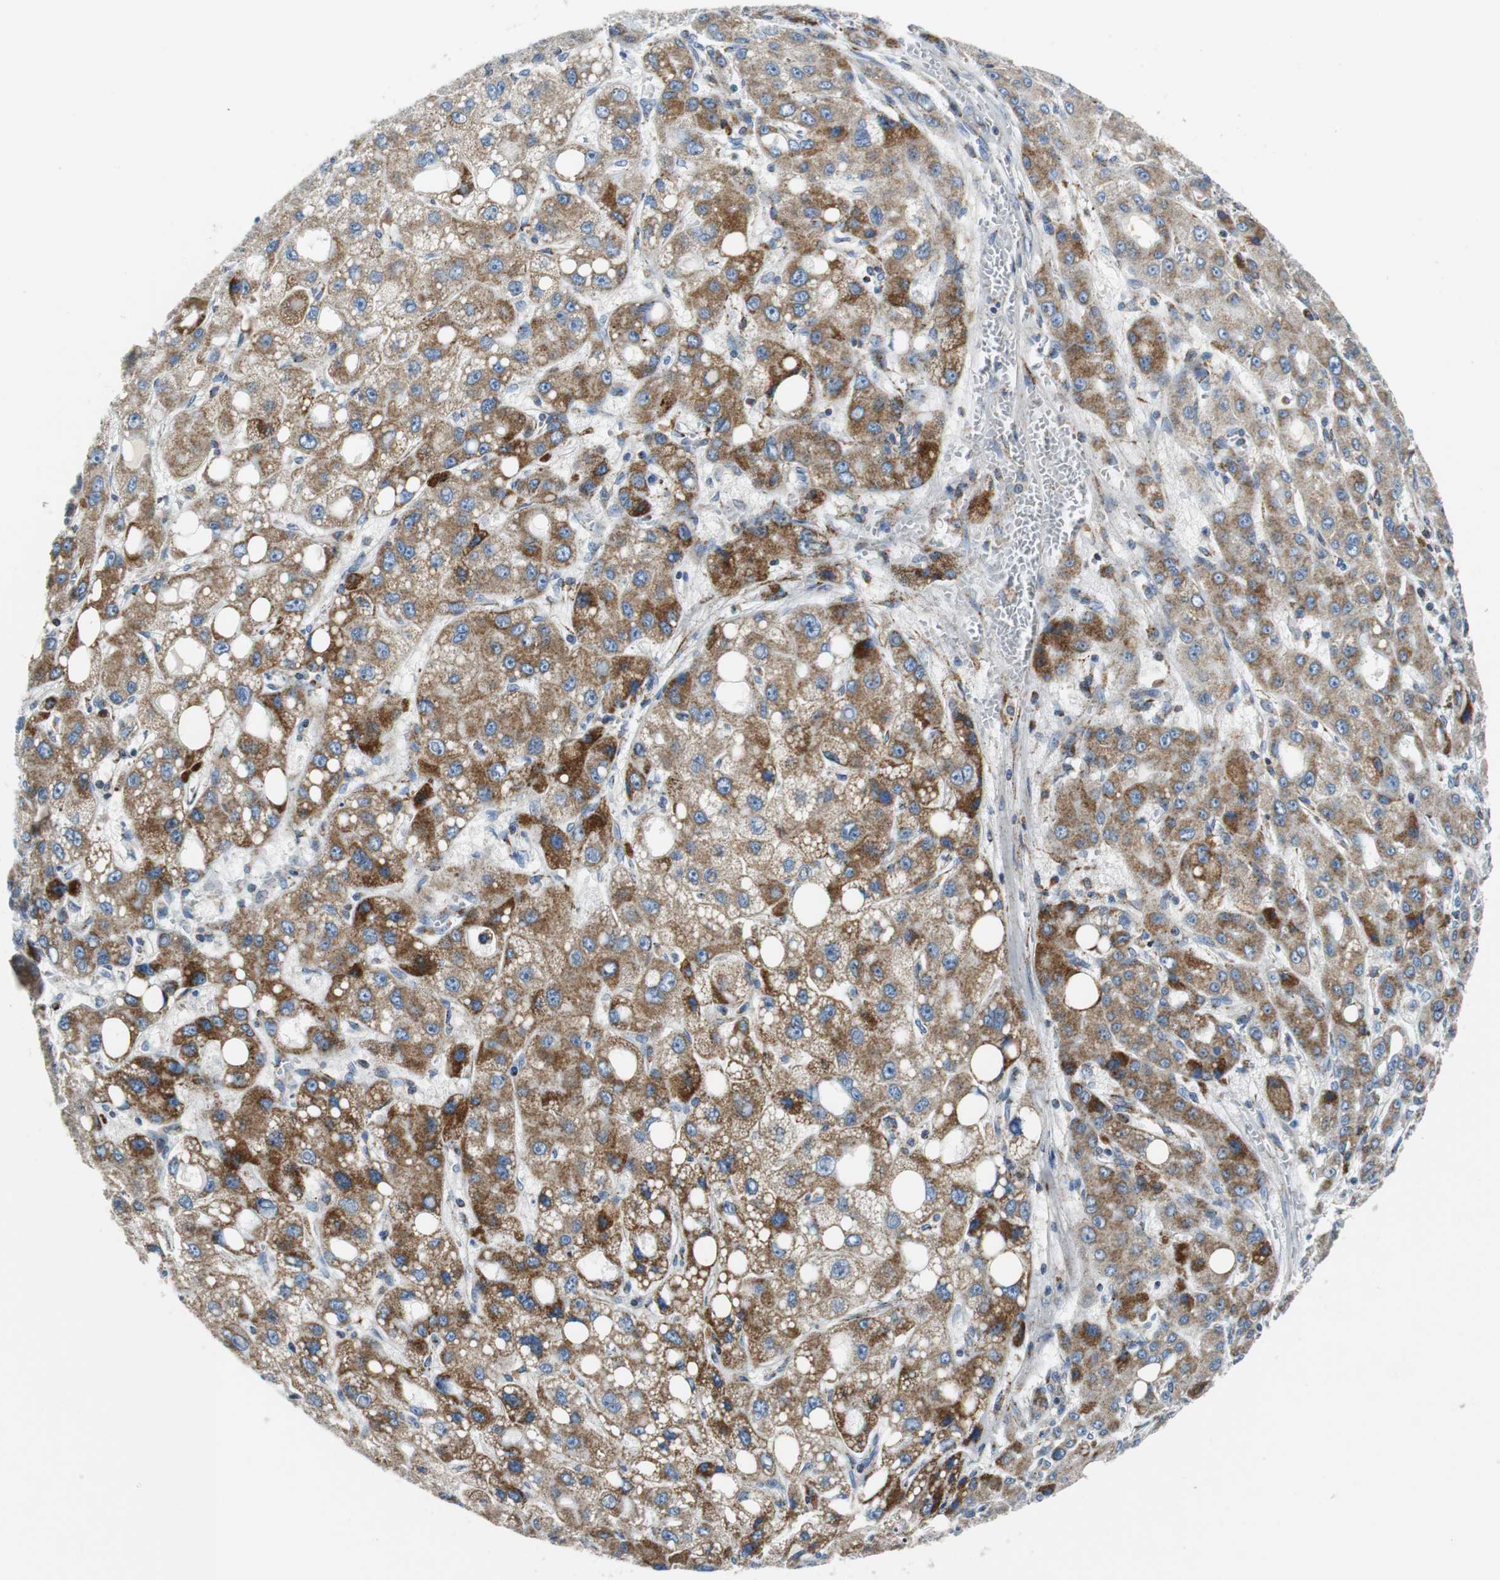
{"staining": {"intensity": "moderate", "quantity": ">75%", "location": "cytoplasmic/membranous"}, "tissue": "liver cancer", "cell_type": "Tumor cells", "image_type": "cancer", "snomed": [{"axis": "morphology", "description": "Carcinoma, Hepatocellular, NOS"}, {"axis": "topography", "description": "Liver"}], "caption": "Liver cancer tissue shows moderate cytoplasmic/membranous staining in approximately >75% of tumor cells Immunohistochemistry (ihc) stains the protein of interest in brown and the nuclei are stained blue.", "gene": "C1QTNF7", "patient": {"sex": "male", "age": 55}}